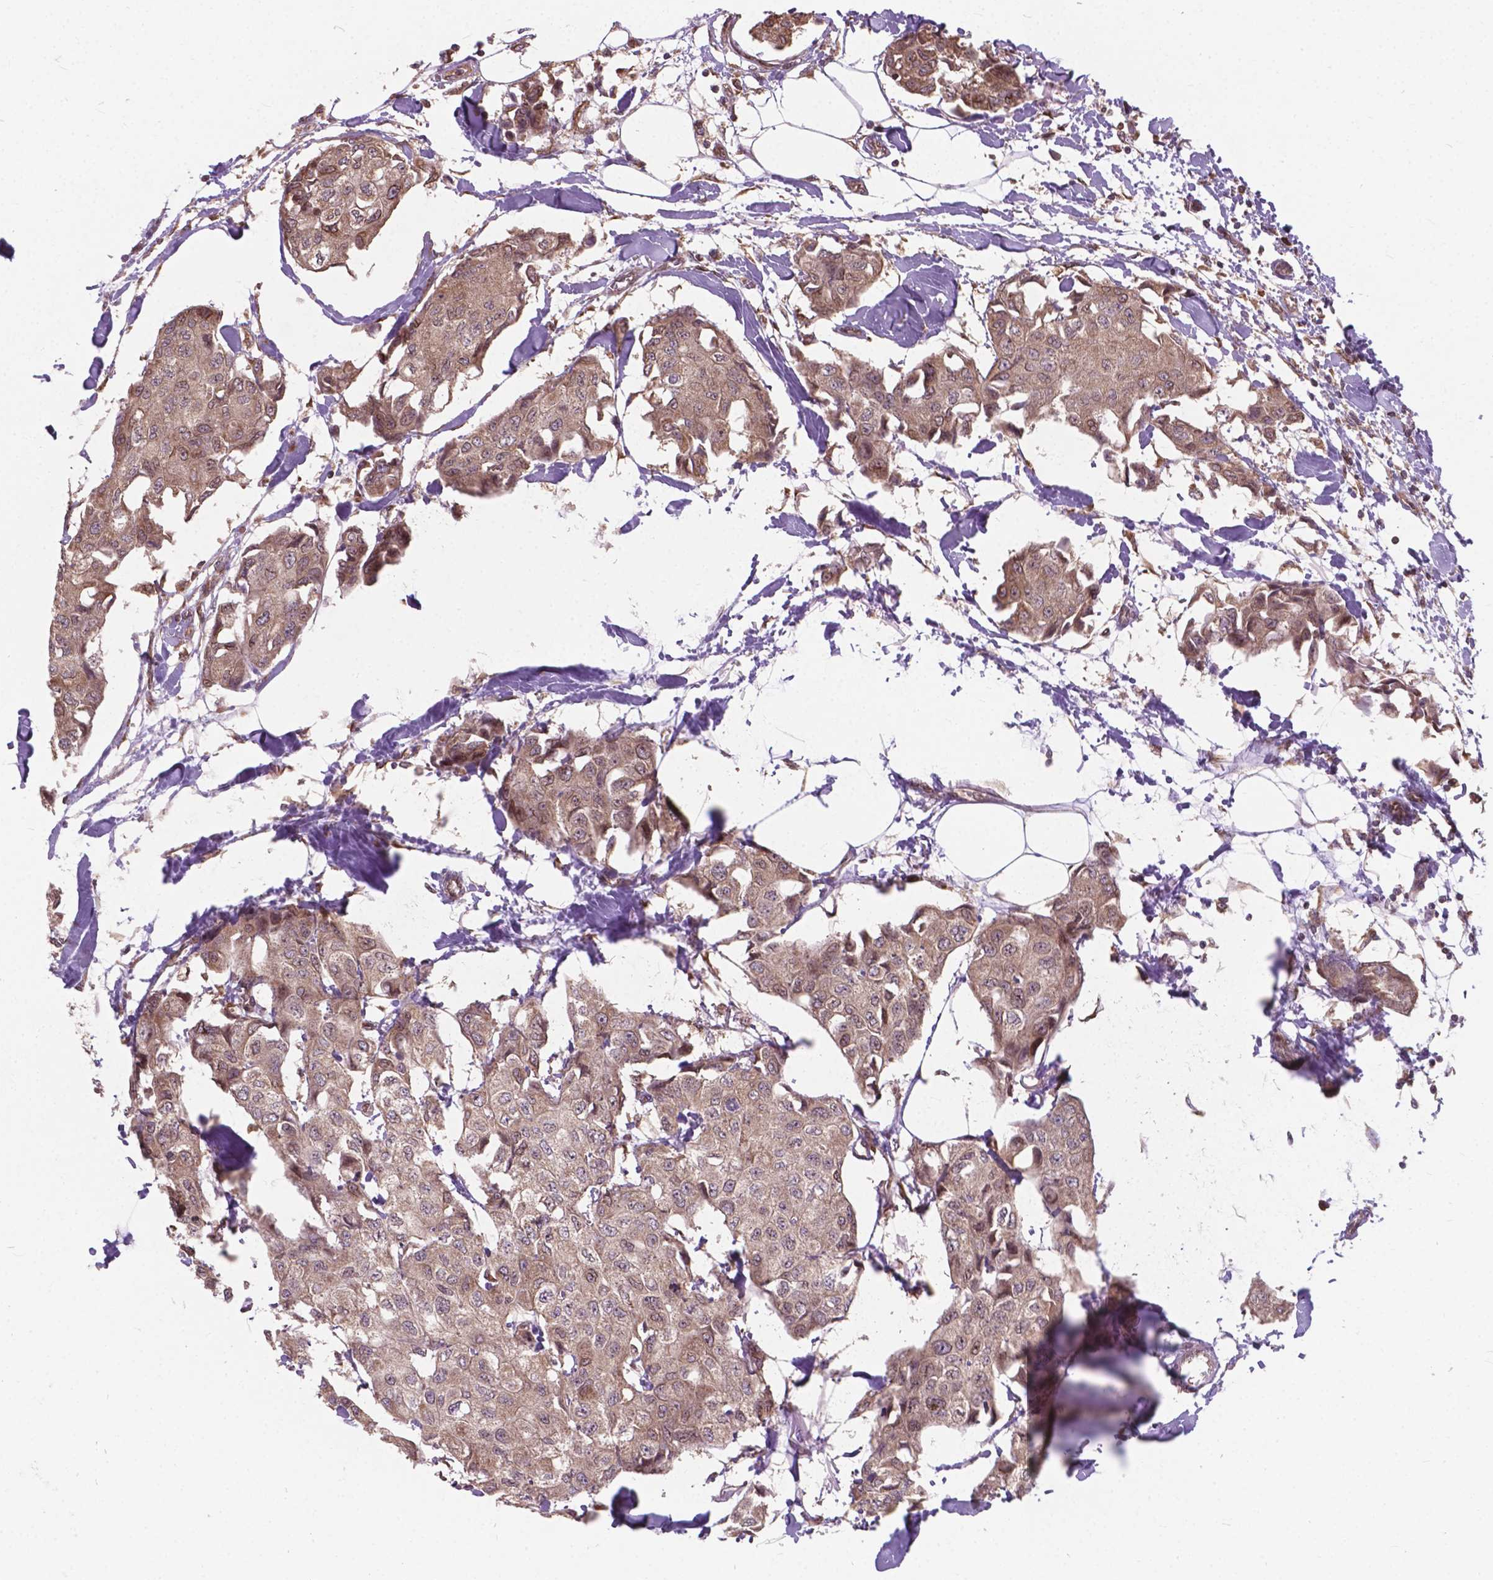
{"staining": {"intensity": "weak", "quantity": "25%-75%", "location": "cytoplasmic/membranous,nuclear"}, "tissue": "breast cancer", "cell_type": "Tumor cells", "image_type": "cancer", "snomed": [{"axis": "morphology", "description": "Duct carcinoma"}, {"axis": "topography", "description": "Breast"}], "caption": "A brown stain labels weak cytoplasmic/membranous and nuclear expression of a protein in breast cancer (intraductal carcinoma) tumor cells. The staining was performed using DAB (3,3'-diaminobenzidine), with brown indicating positive protein expression. Nuclei are stained blue with hematoxylin.", "gene": "MRPL33", "patient": {"sex": "female", "age": 80}}